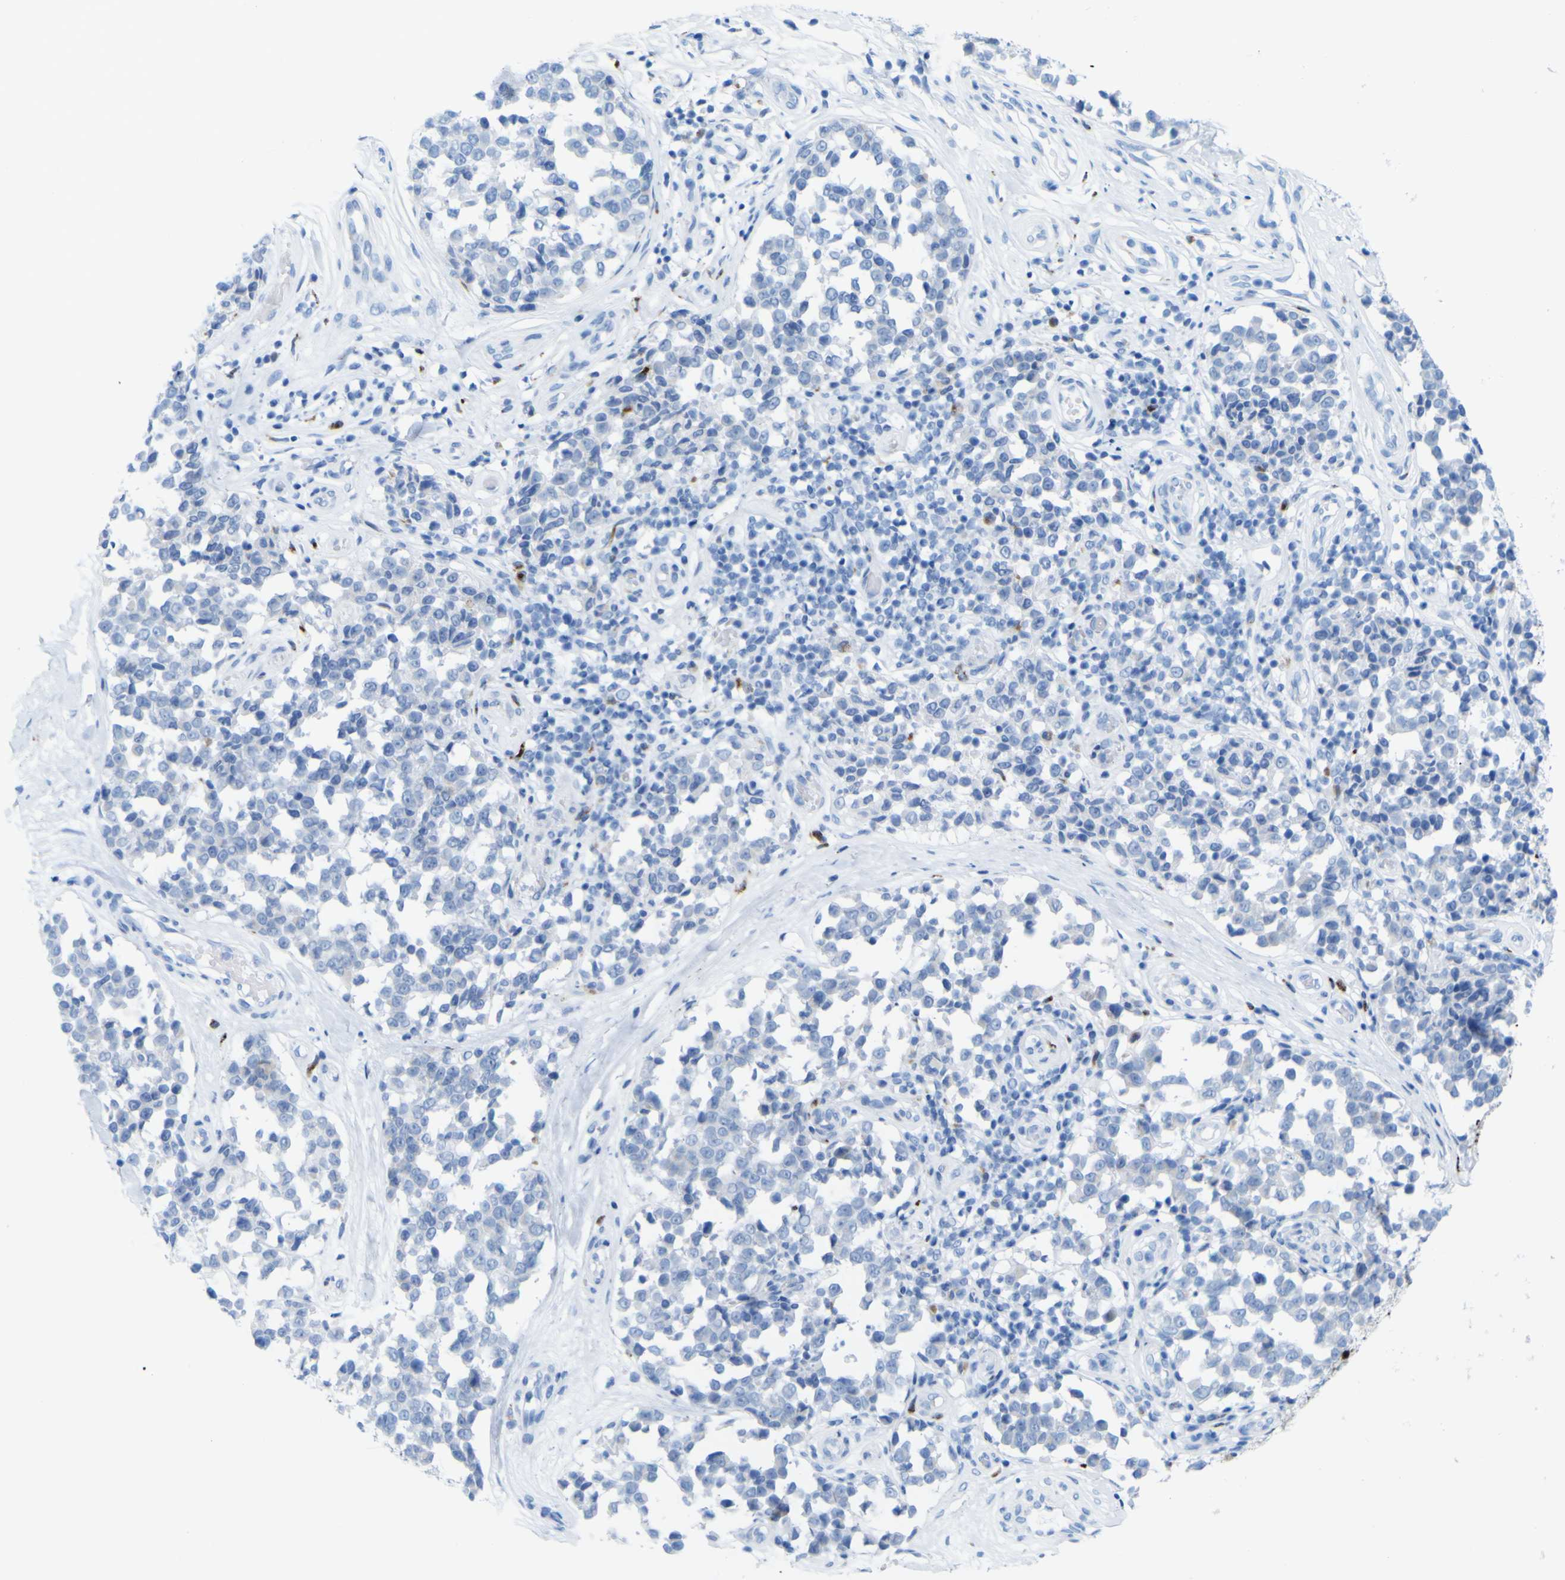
{"staining": {"intensity": "negative", "quantity": "none", "location": "none"}, "tissue": "melanoma", "cell_type": "Tumor cells", "image_type": "cancer", "snomed": [{"axis": "morphology", "description": "Malignant melanoma, NOS"}, {"axis": "topography", "description": "Skin"}], "caption": "Immunohistochemistry of human malignant melanoma reveals no positivity in tumor cells.", "gene": "PLD3", "patient": {"sex": "female", "age": 64}}